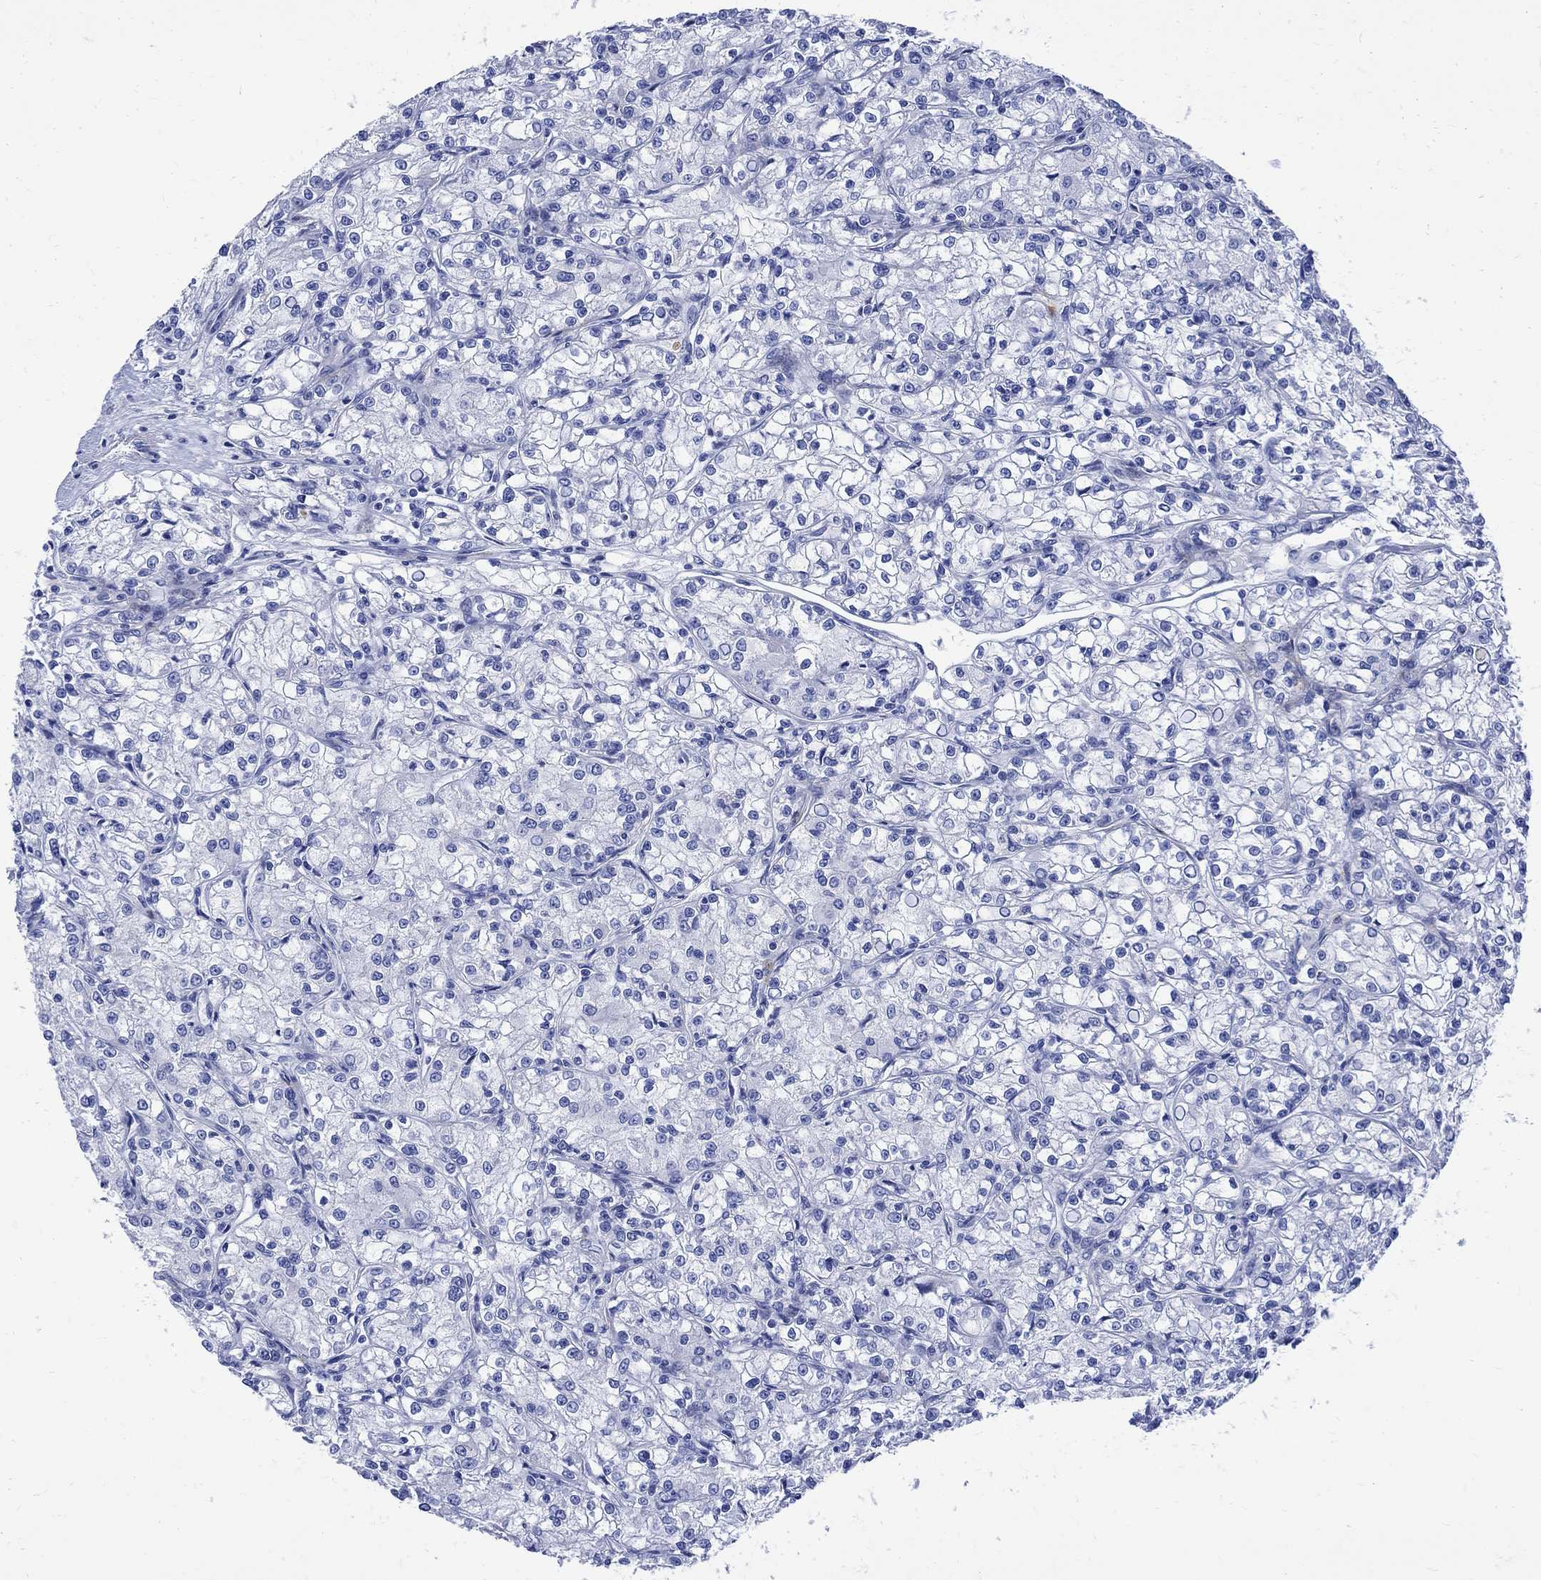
{"staining": {"intensity": "negative", "quantity": "none", "location": "none"}, "tissue": "renal cancer", "cell_type": "Tumor cells", "image_type": "cancer", "snomed": [{"axis": "morphology", "description": "Adenocarcinoma, NOS"}, {"axis": "topography", "description": "Kidney"}], "caption": "High magnification brightfield microscopy of renal cancer (adenocarcinoma) stained with DAB (brown) and counterstained with hematoxylin (blue): tumor cells show no significant positivity.", "gene": "PARVB", "patient": {"sex": "female", "age": 59}}